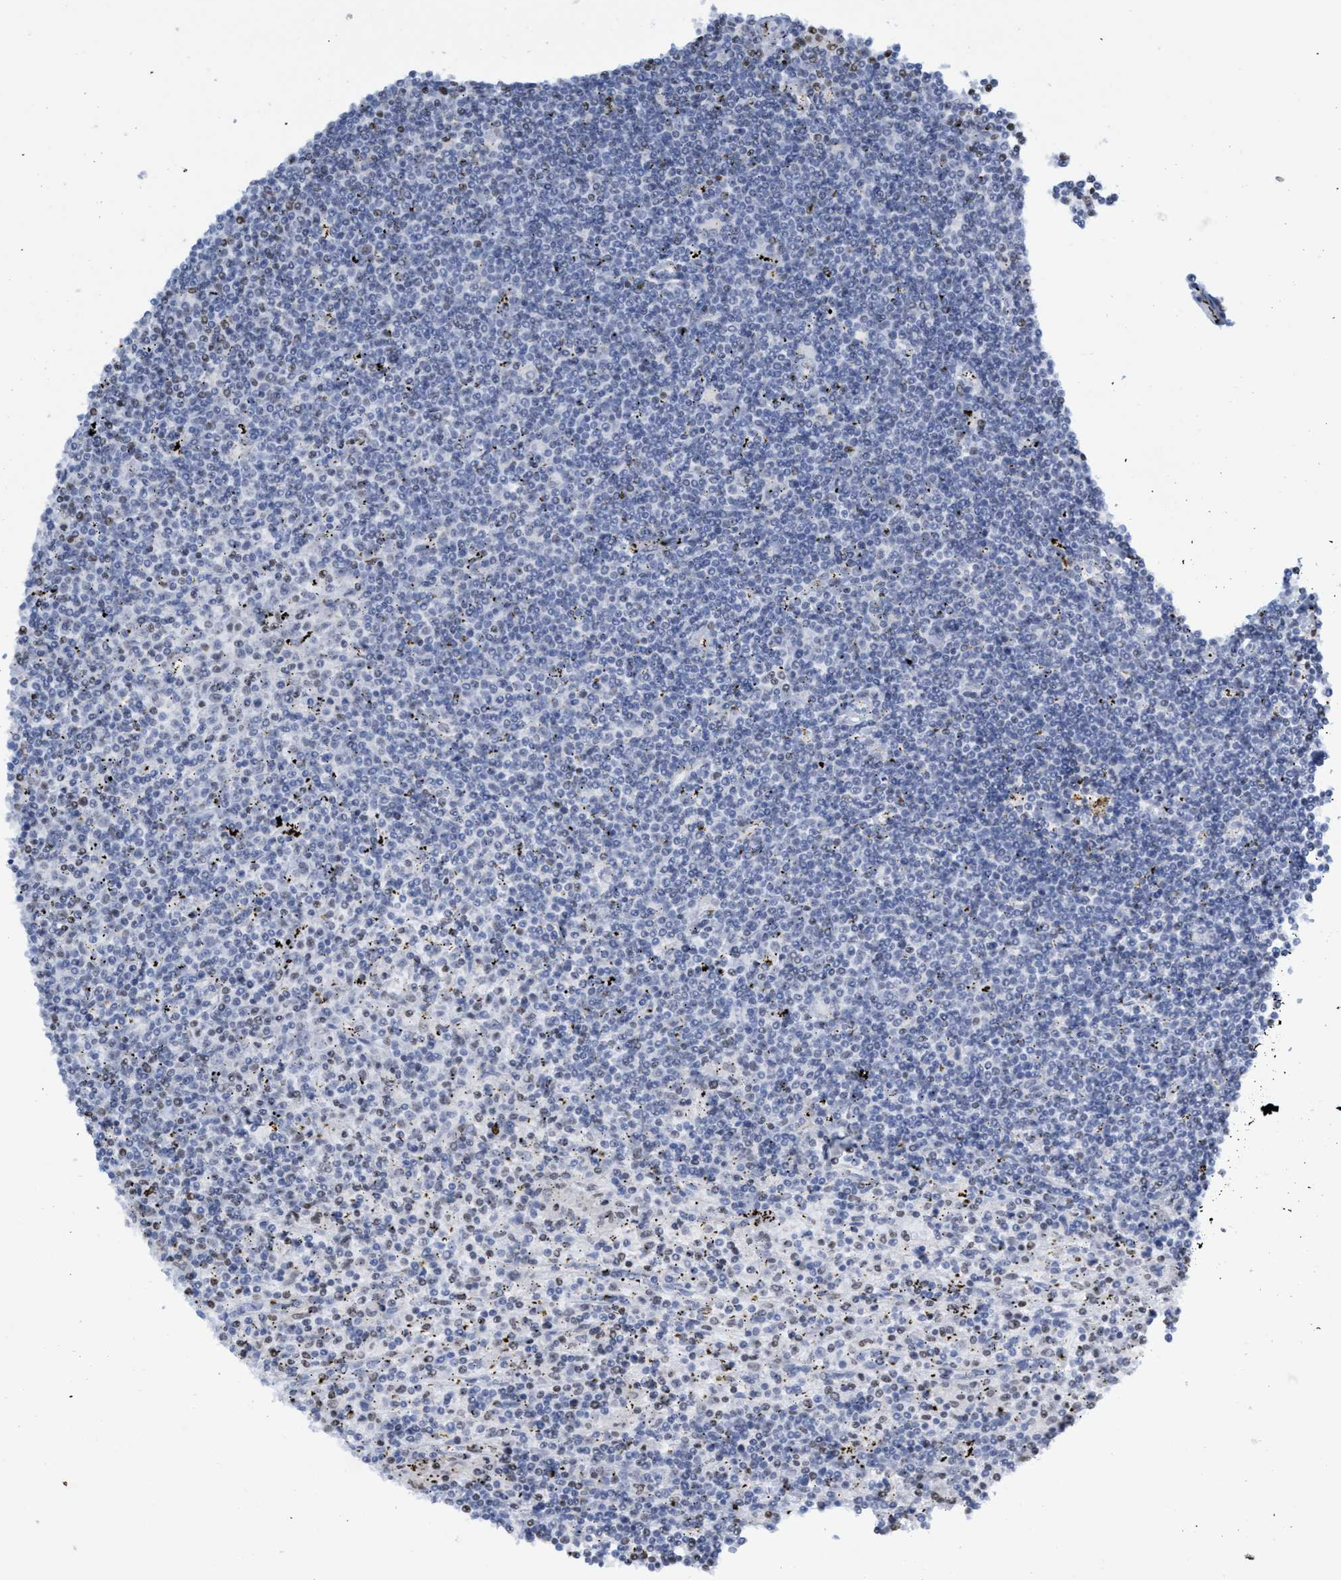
{"staining": {"intensity": "weak", "quantity": "<25%", "location": "nuclear"}, "tissue": "lymphoma", "cell_type": "Tumor cells", "image_type": "cancer", "snomed": [{"axis": "morphology", "description": "Malignant lymphoma, non-Hodgkin's type, Low grade"}, {"axis": "topography", "description": "Spleen"}], "caption": "Immunohistochemistry (IHC) of human low-grade malignant lymphoma, non-Hodgkin's type displays no expression in tumor cells.", "gene": "CBX2", "patient": {"sex": "male", "age": 76}}